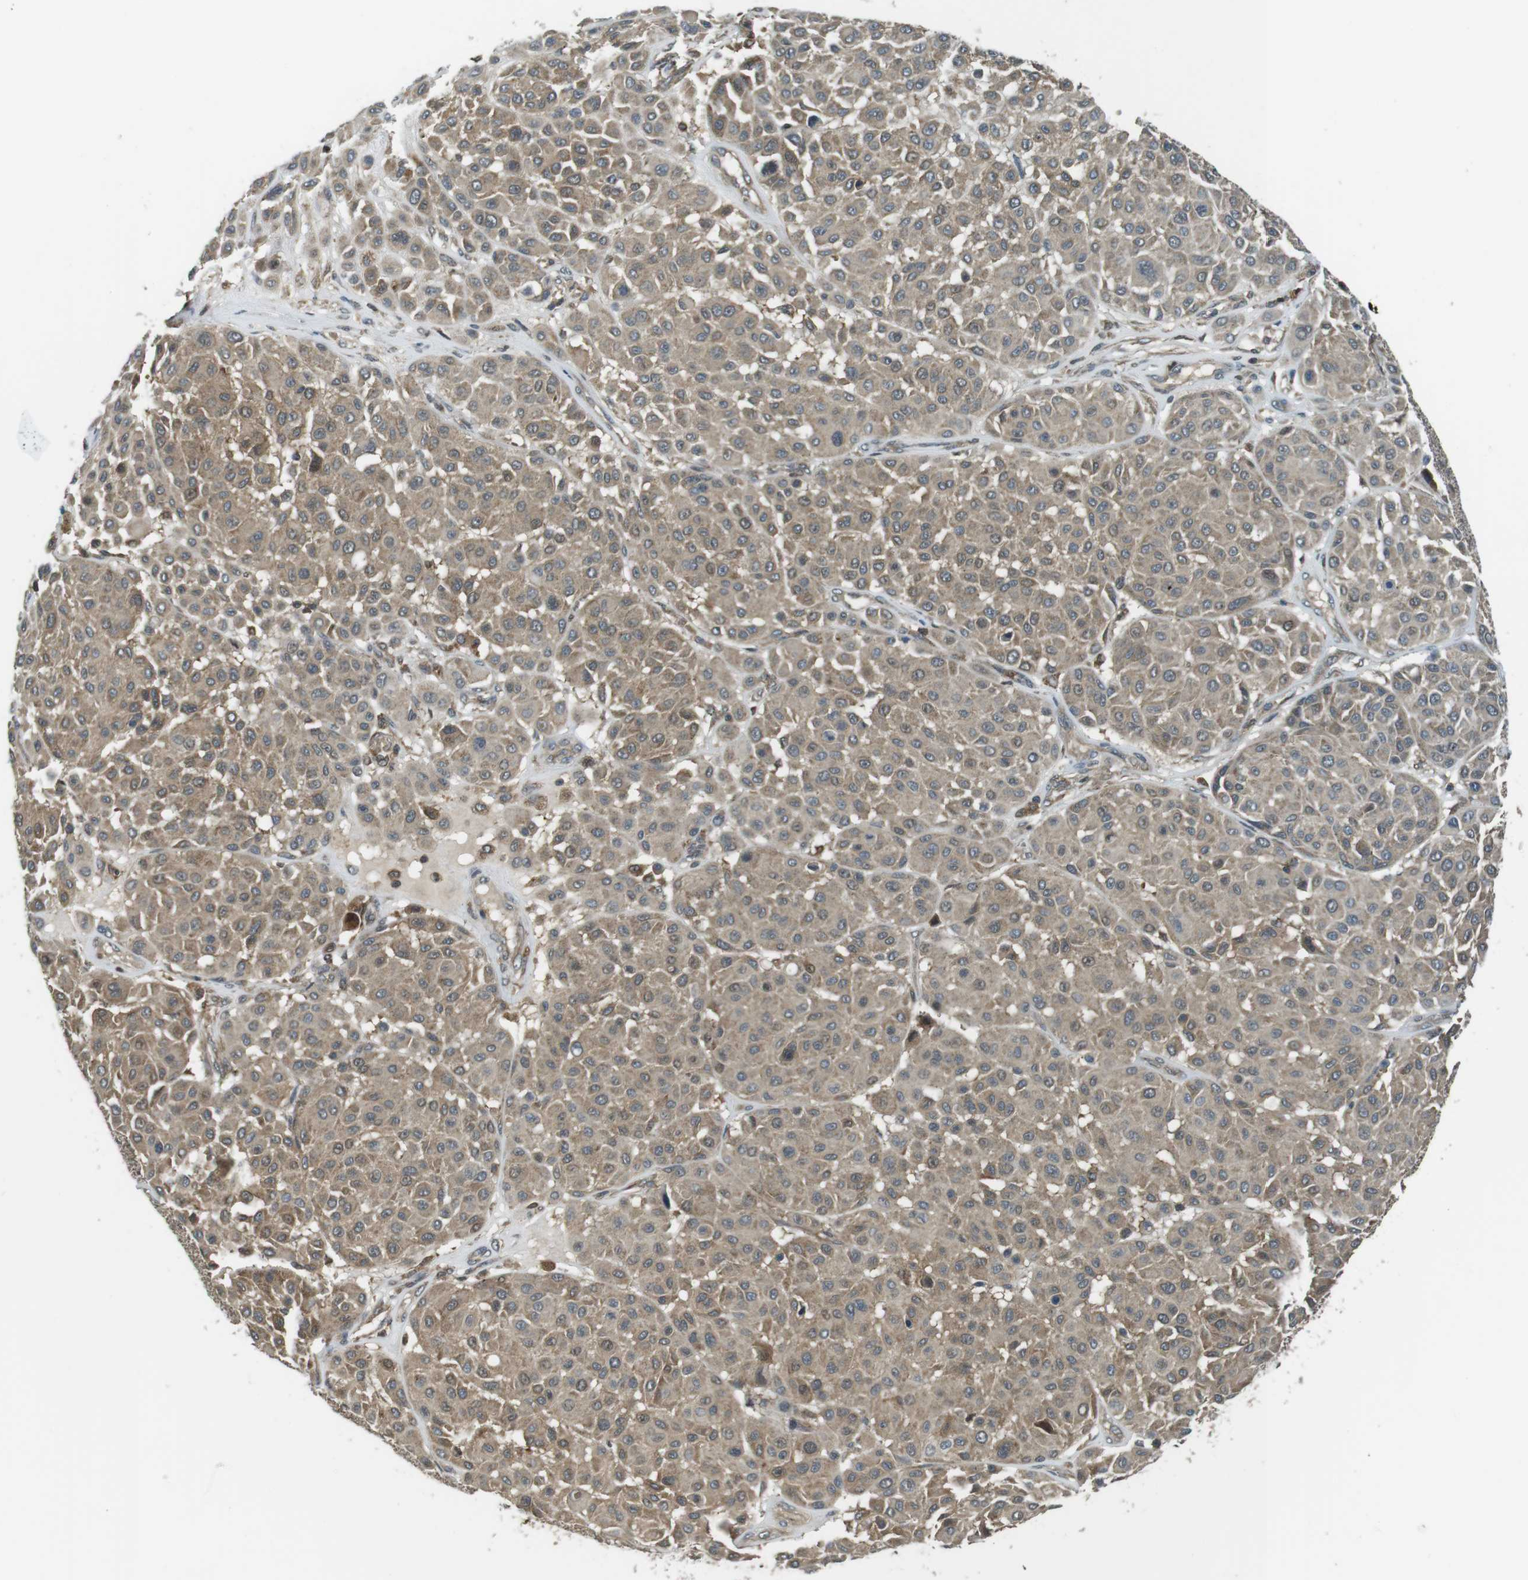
{"staining": {"intensity": "moderate", "quantity": ">75%", "location": "cytoplasmic/membranous"}, "tissue": "melanoma", "cell_type": "Tumor cells", "image_type": "cancer", "snomed": [{"axis": "morphology", "description": "Malignant melanoma, Metastatic site"}, {"axis": "topography", "description": "Soft tissue"}], "caption": "Protein analysis of melanoma tissue shows moderate cytoplasmic/membranous staining in approximately >75% of tumor cells. Using DAB (brown) and hematoxylin (blue) stains, captured at high magnification using brightfield microscopy.", "gene": "LRRC3B", "patient": {"sex": "male", "age": 41}}